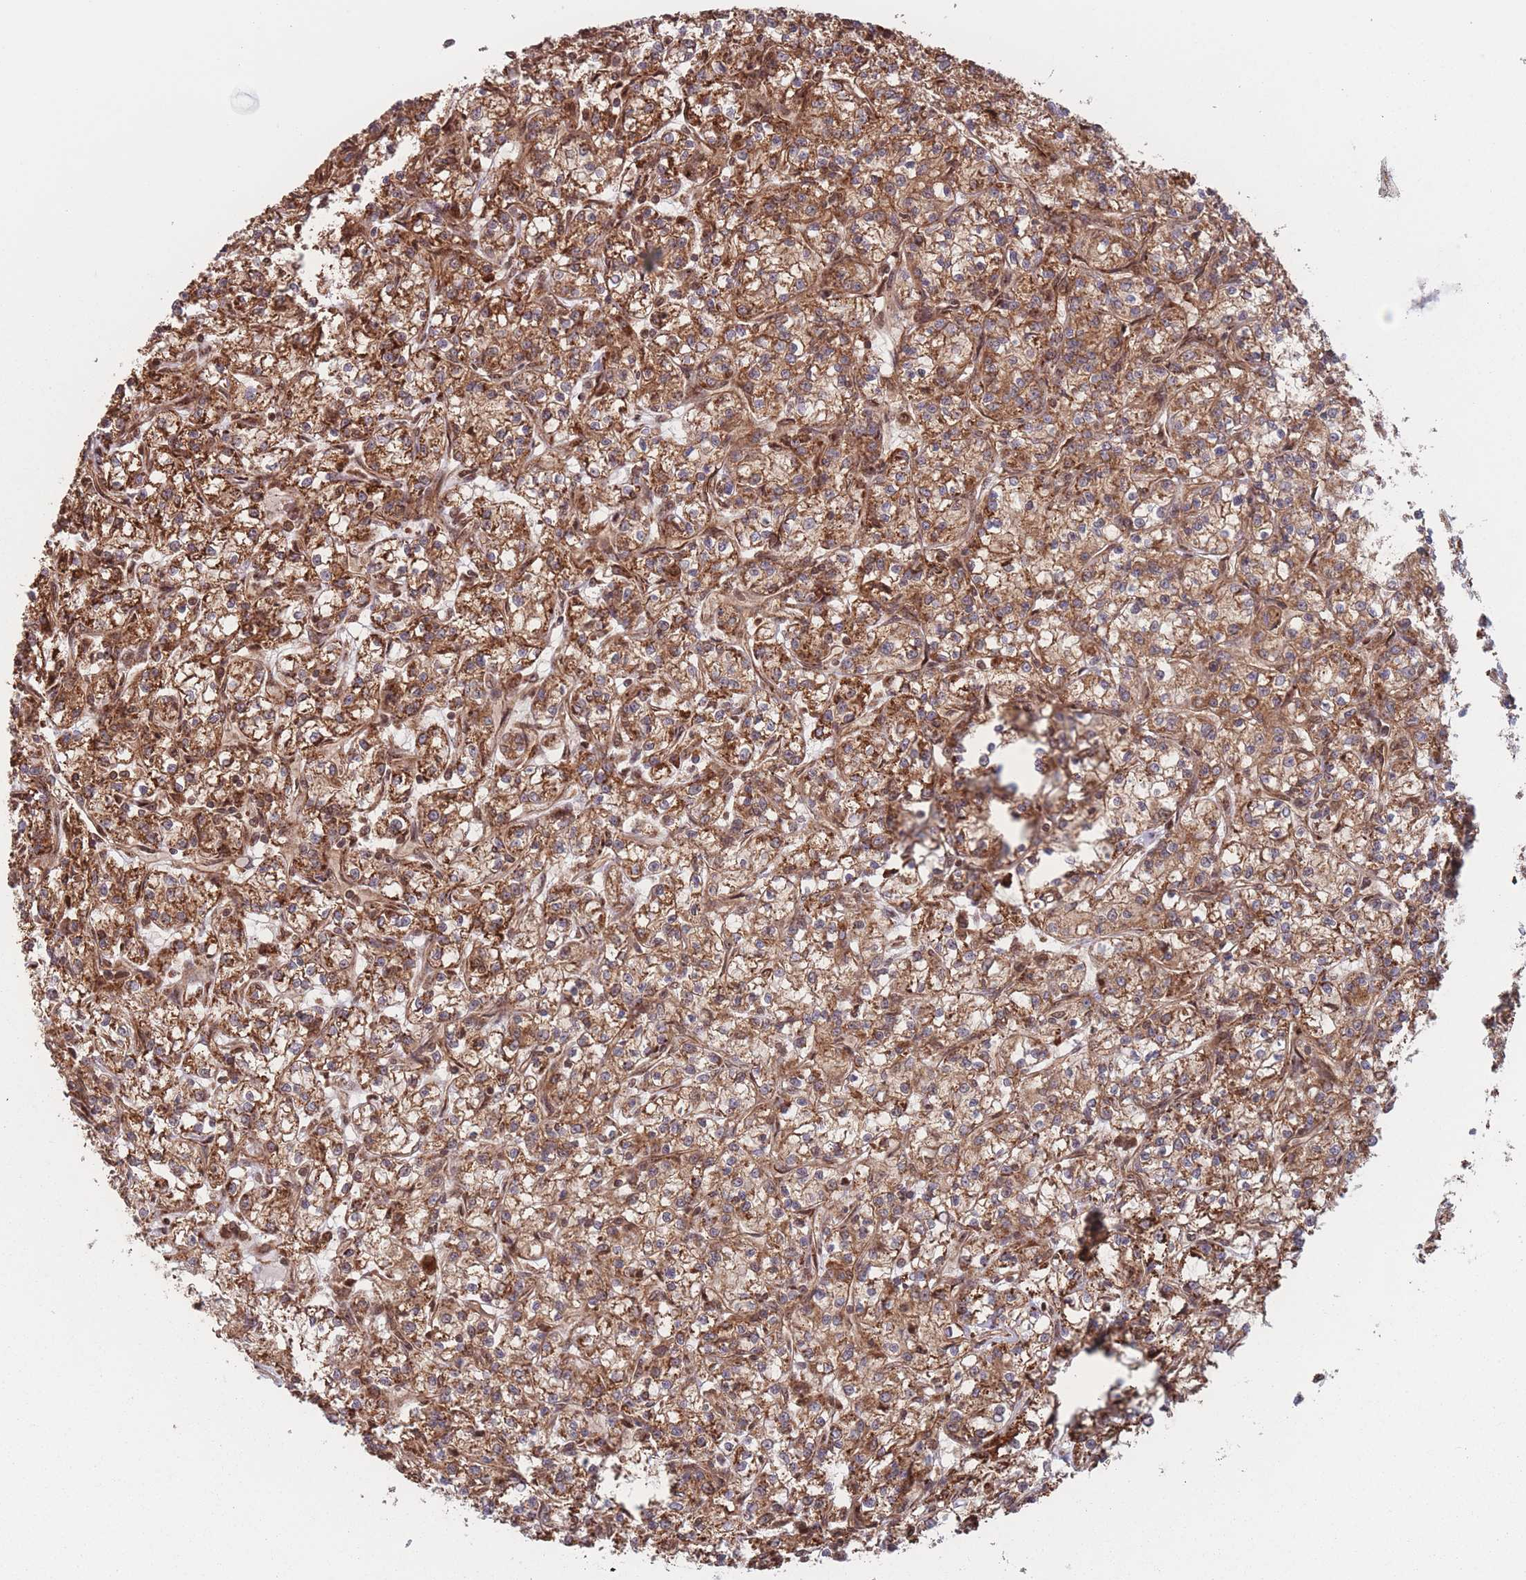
{"staining": {"intensity": "moderate", "quantity": ">75%", "location": "cytoplasmic/membranous"}, "tissue": "renal cancer", "cell_type": "Tumor cells", "image_type": "cancer", "snomed": [{"axis": "morphology", "description": "Adenocarcinoma, NOS"}, {"axis": "topography", "description": "Kidney"}], "caption": "Immunohistochemical staining of renal cancer reveals medium levels of moderate cytoplasmic/membranous expression in approximately >75% of tumor cells. Using DAB (3,3'-diaminobenzidine) (brown) and hematoxylin (blue) stains, captured at high magnification using brightfield microscopy.", "gene": "PODXL2", "patient": {"sex": "female", "age": 59}}